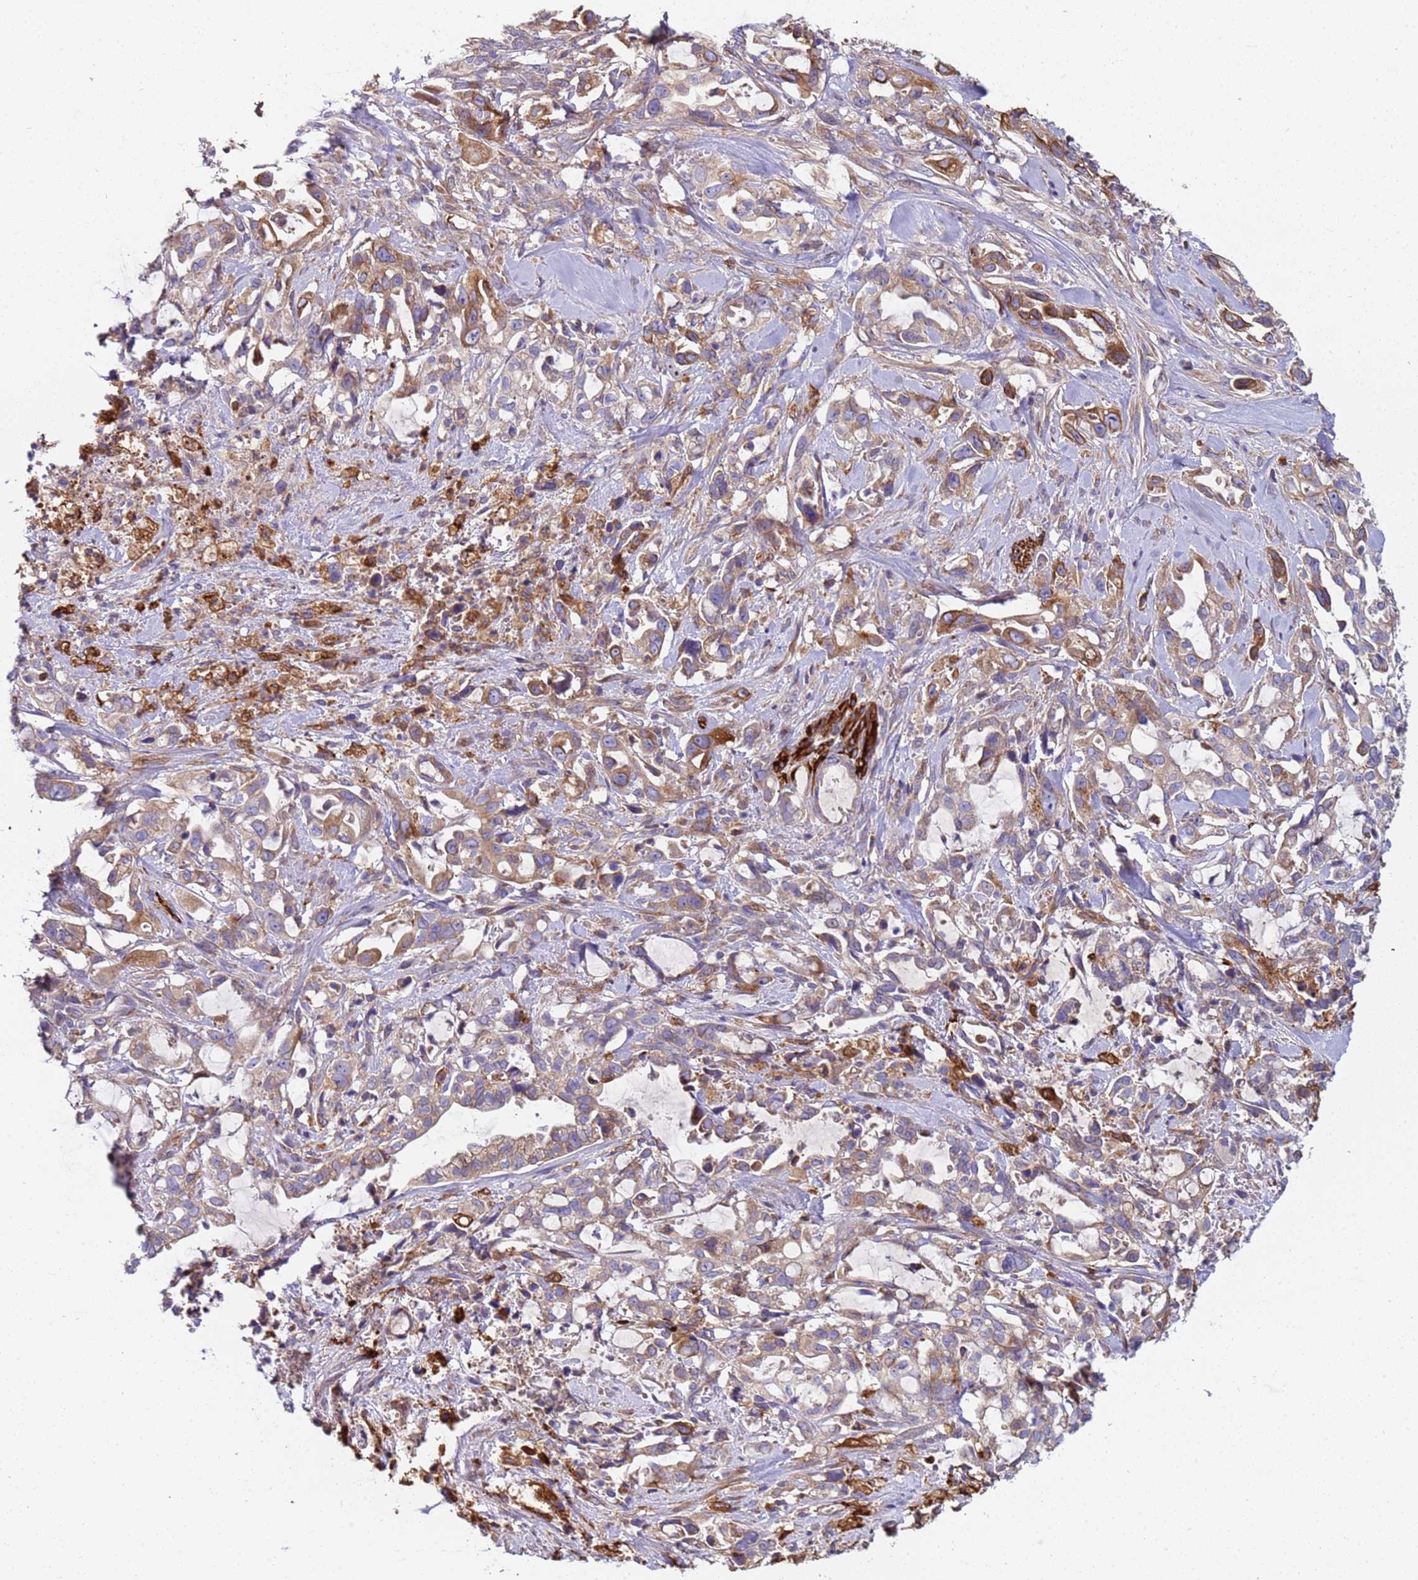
{"staining": {"intensity": "moderate", "quantity": ">75%", "location": "cytoplasmic/membranous"}, "tissue": "pancreatic cancer", "cell_type": "Tumor cells", "image_type": "cancer", "snomed": [{"axis": "morphology", "description": "Adenocarcinoma, NOS"}, {"axis": "topography", "description": "Pancreas"}], "caption": "Immunohistochemical staining of adenocarcinoma (pancreatic) demonstrates moderate cytoplasmic/membranous protein expression in approximately >75% of tumor cells.", "gene": "PAQR7", "patient": {"sex": "female", "age": 61}}